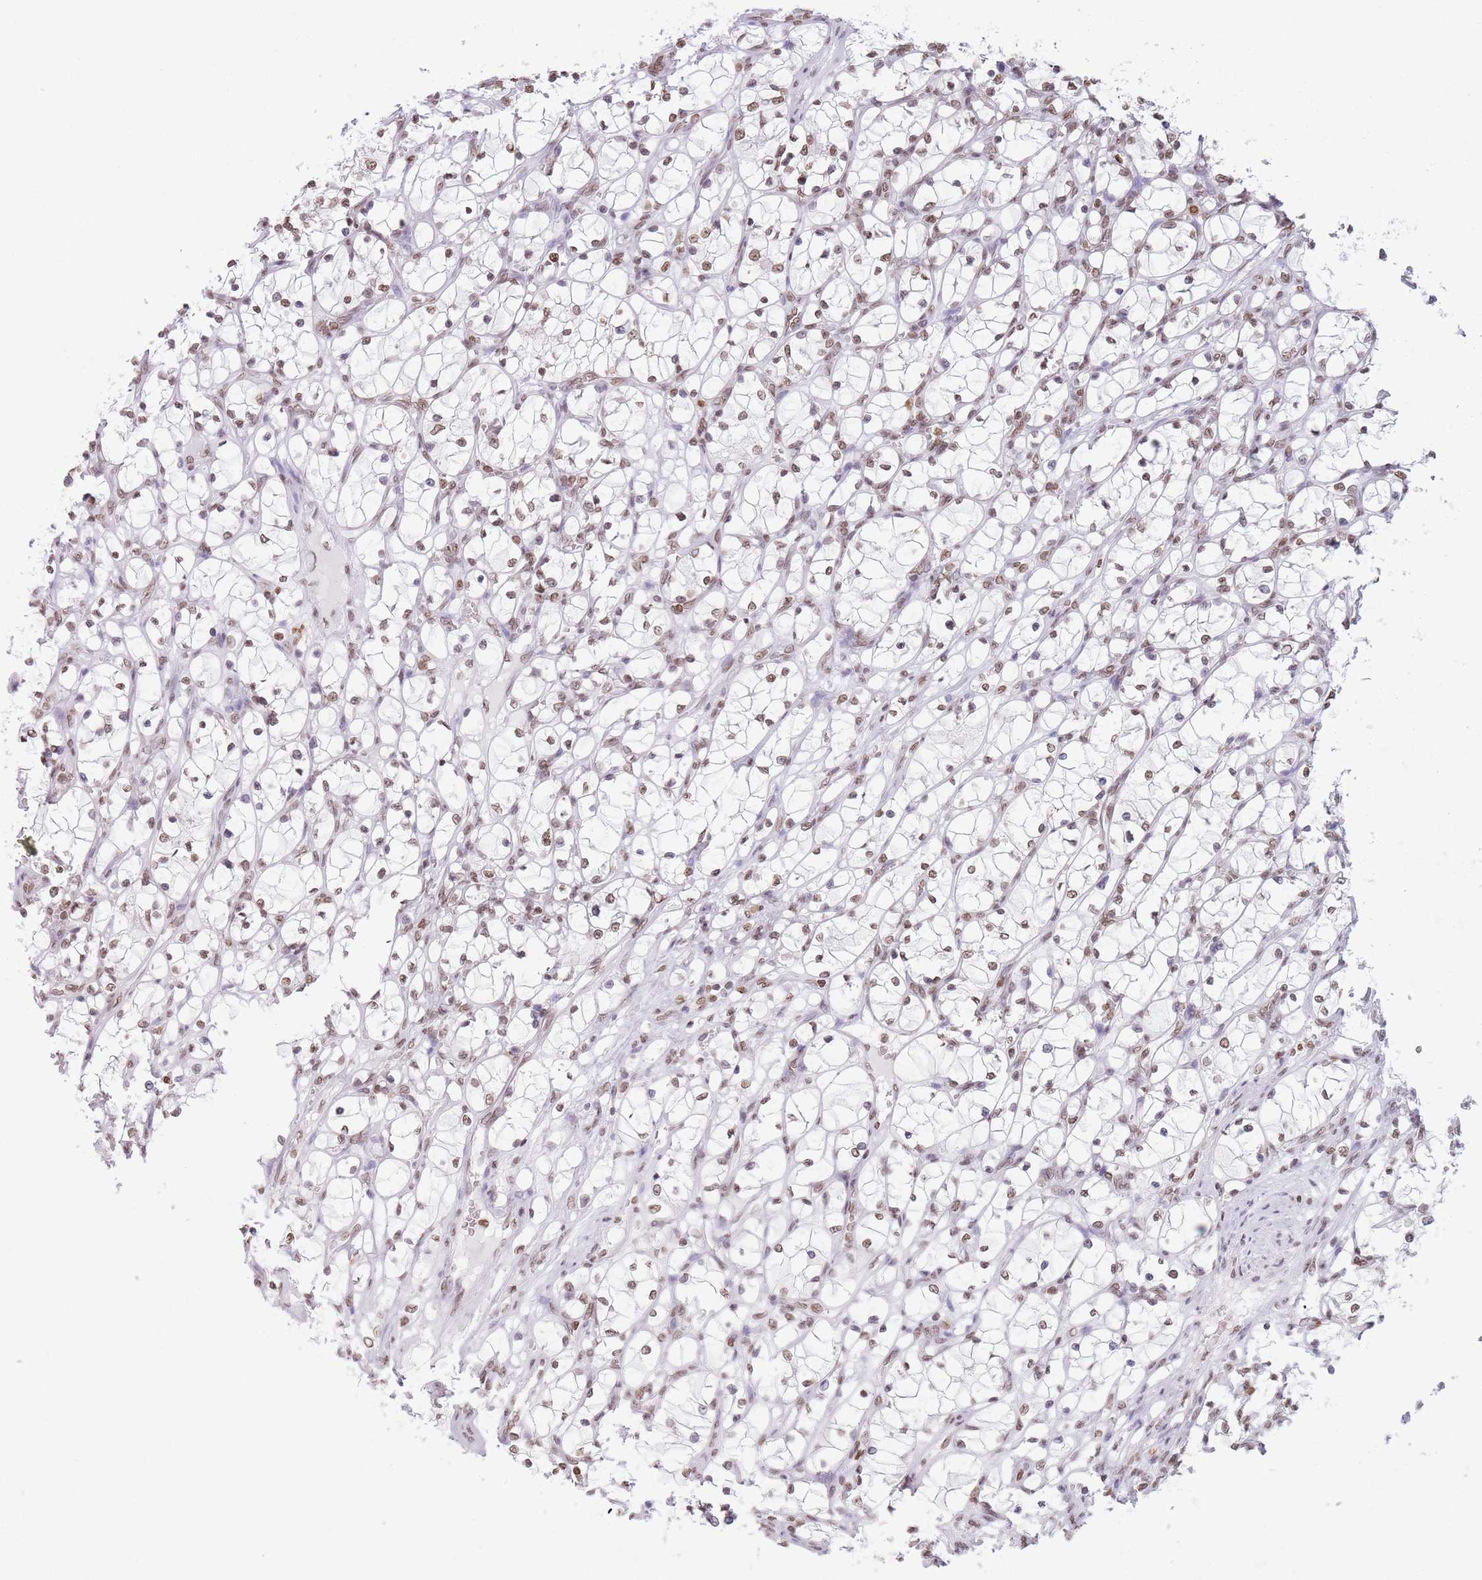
{"staining": {"intensity": "weak", "quantity": ">75%", "location": "nuclear"}, "tissue": "renal cancer", "cell_type": "Tumor cells", "image_type": "cancer", "snomed": [{"axis": "morphology", "description": "Adenocarcinoma, NOS"}, {"axis": "topography", "description": "Kidney"}], "caption": "Renal adenocarcinoma stained with a brown dye exhibits weak nuclear positive expression in approximately >75% of tumor cells.", "gene": "RYK", "patient": {"sex": "female", "age": 69}}